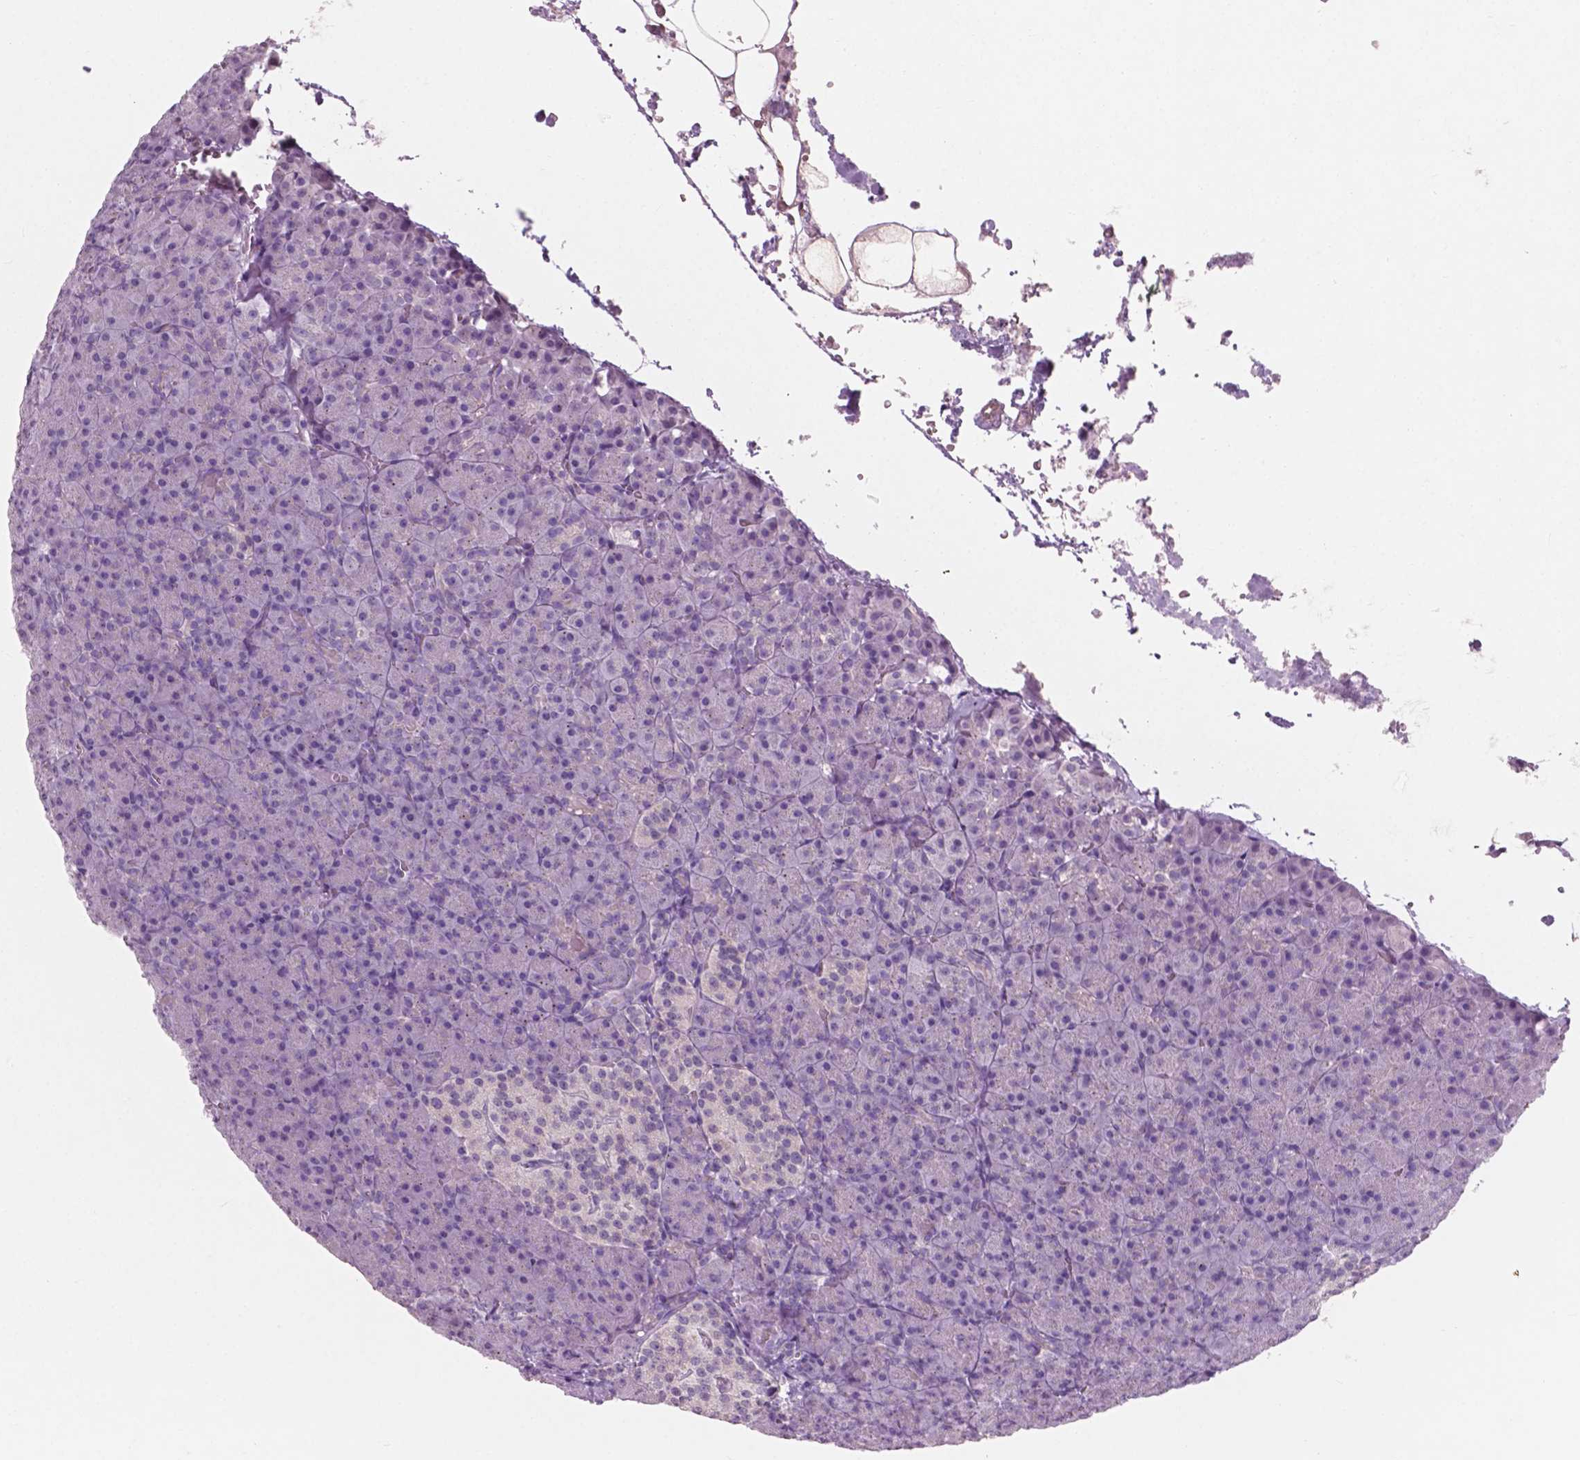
{"staining": {"intensity": "negative", "quantity": "none", "location": "none"}, "tissue": "pancreas", "cell_type": "Exocrine glandular cells", "image_type": "normal", "snomed": [{"axis": "morphology", "description": "Normal tissue, NOS"}, {"axis": "topography", "description": "Pancreas"}], "caption": "IHC of normal human pancreas reveals no staining in exocrine glandular cells. The staining is performed using DAB (3,3'-diaminobenzidine) brown chromogen with nuclei counter-stained in using hematoxylin.", "gene": "AWAT1", "patient": {"sex": "female", "age": 74}}